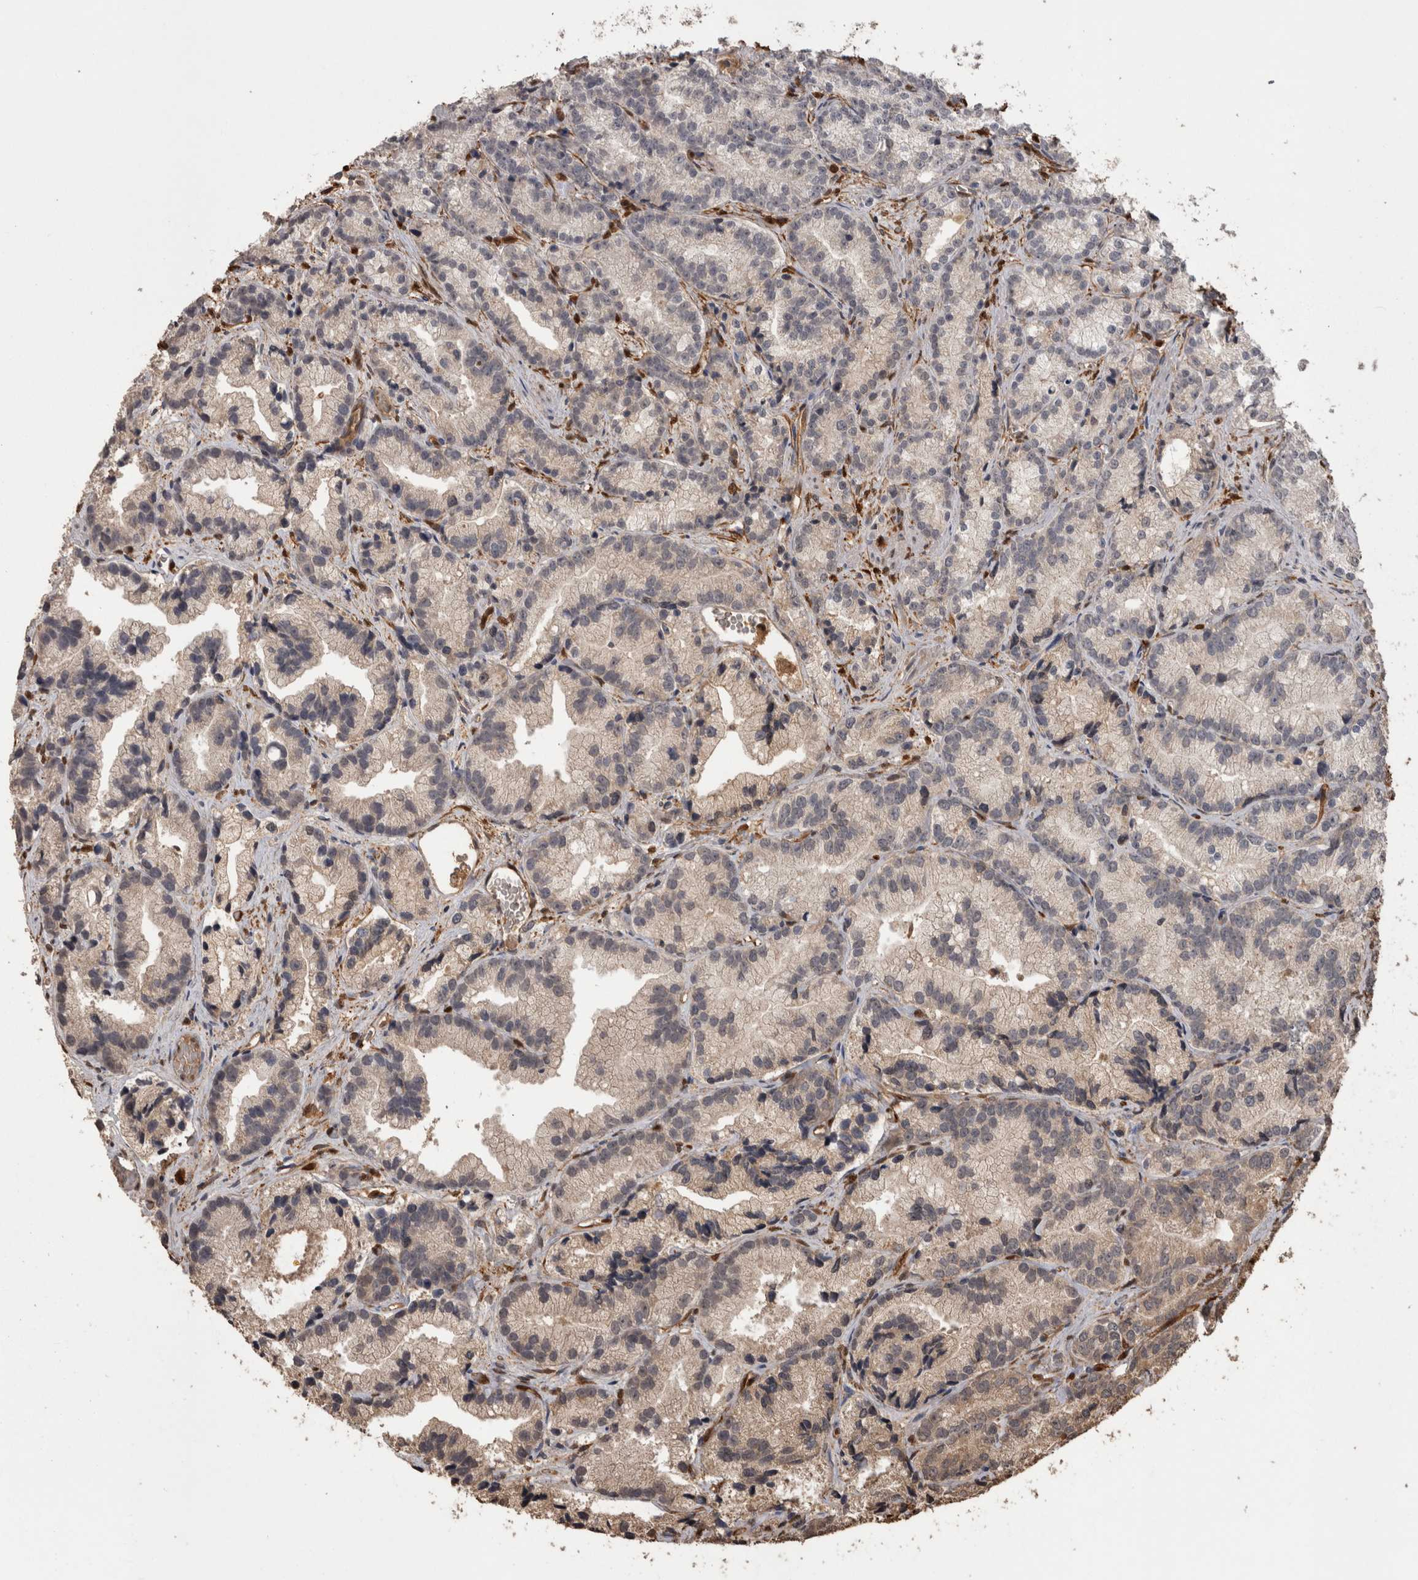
{"staining": {"intensity": "negative", "quantity": "none", "location": "none"}, "tissue": "prostate cancer", "cell_type": "Tumor cells", "image_type": "cancer", "snomed": [{"axis": "morphology", "description": "Adenocarcinoma, Low grade"}, {"axis": "topography", "description": "Prostate"}], "caption": "A photomicrograph of prostate low-grade adenocarcinoma stained for a protein shows no brown staining in tumor cells.", "gene": "LXN", "patient": {"sex": "male", "age": 89}}